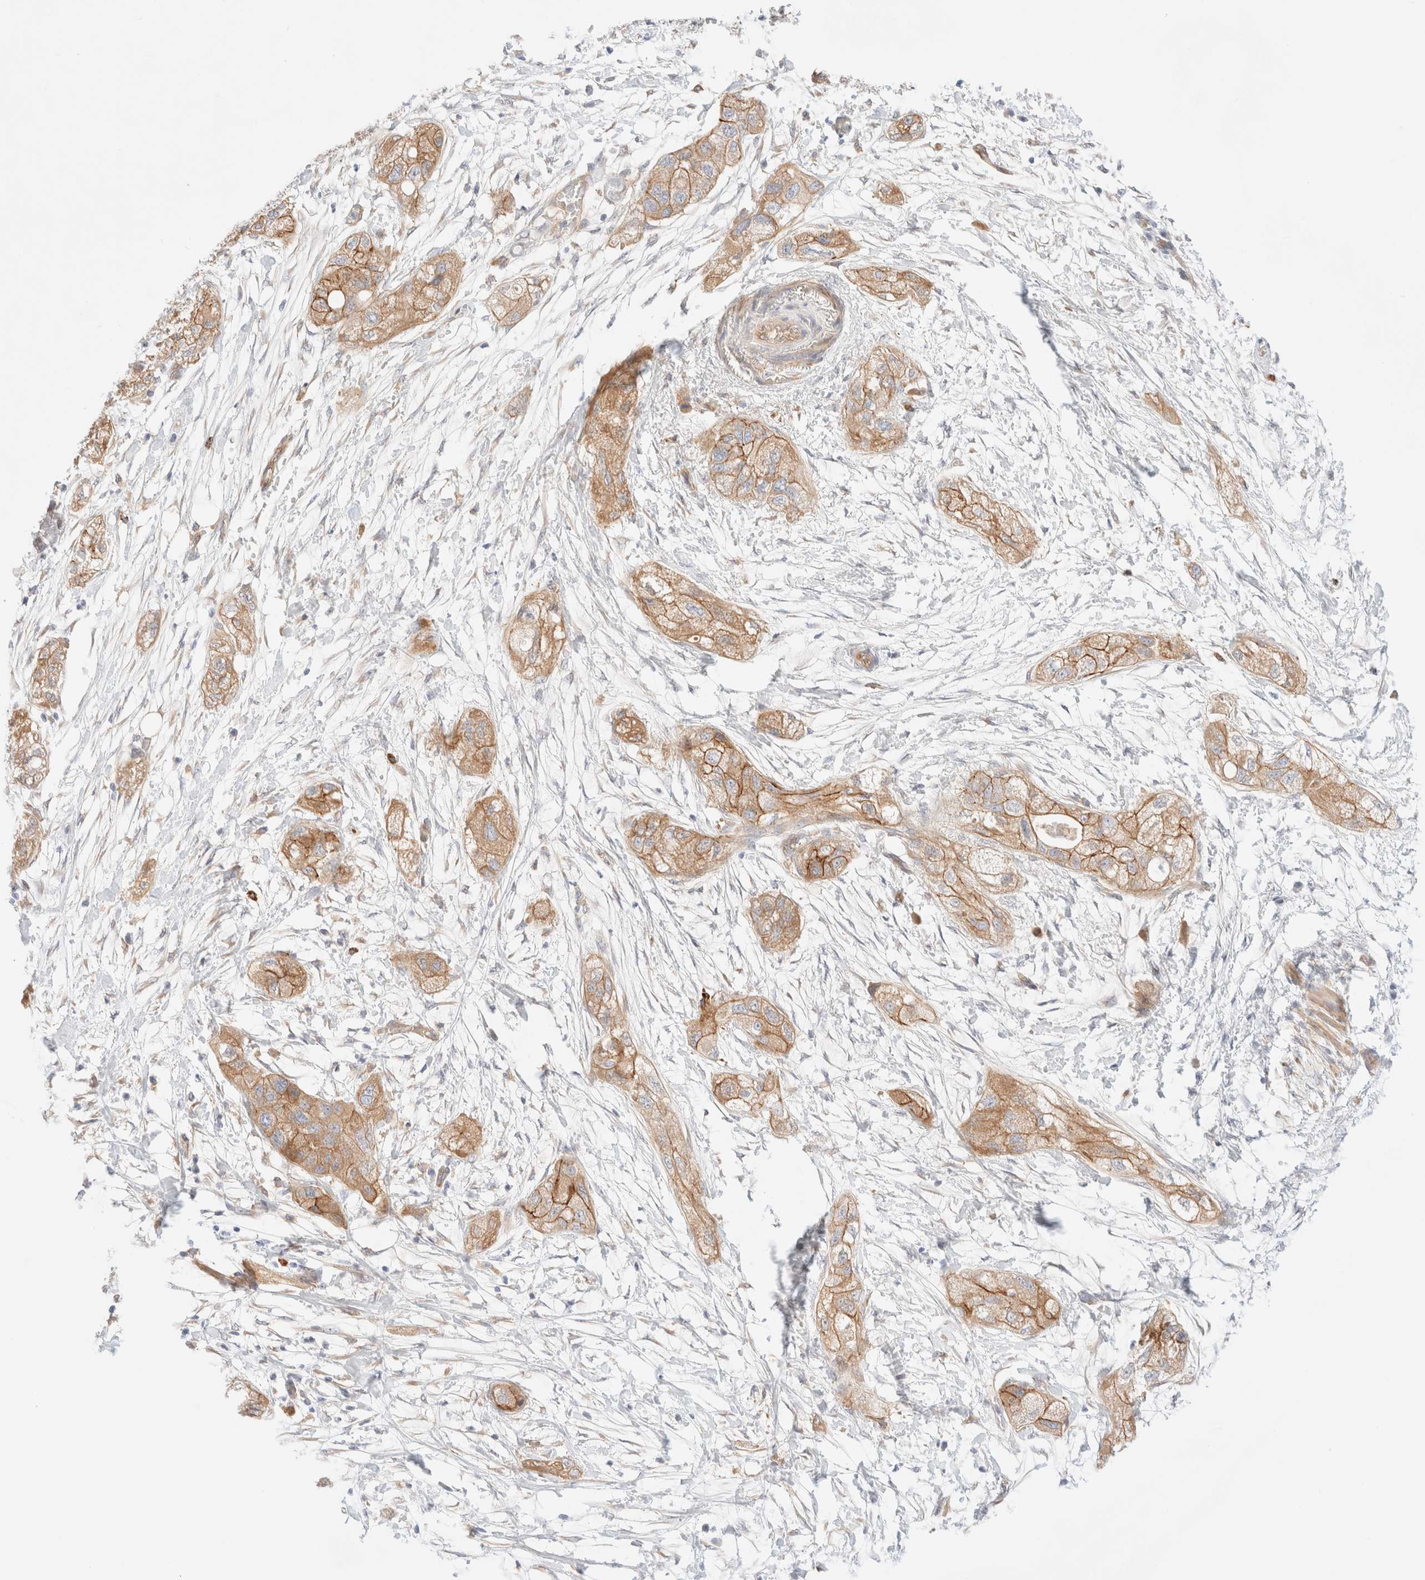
{"staining": {"intensity": "moderate", "quantity": ">75%", "location": "cytoplasmic/membranous"}, "tissue": "pancreatic cancer", "cell_type": "Tumor cells", "image_type": "cancer", "snomed": [{"axis": "morphology", "description": "Adenocarcinoma, NOS"}, {"axis": "topography", "description": "Pancreas"}], "caption": "A medium amount of moderate cytoplasmic/membranous staining is present in approximately >75% of tumor cells in pancreatic cancer tissue.", "gene": "NIBAN2", "patient": {"sex": "female", "age": 78}}